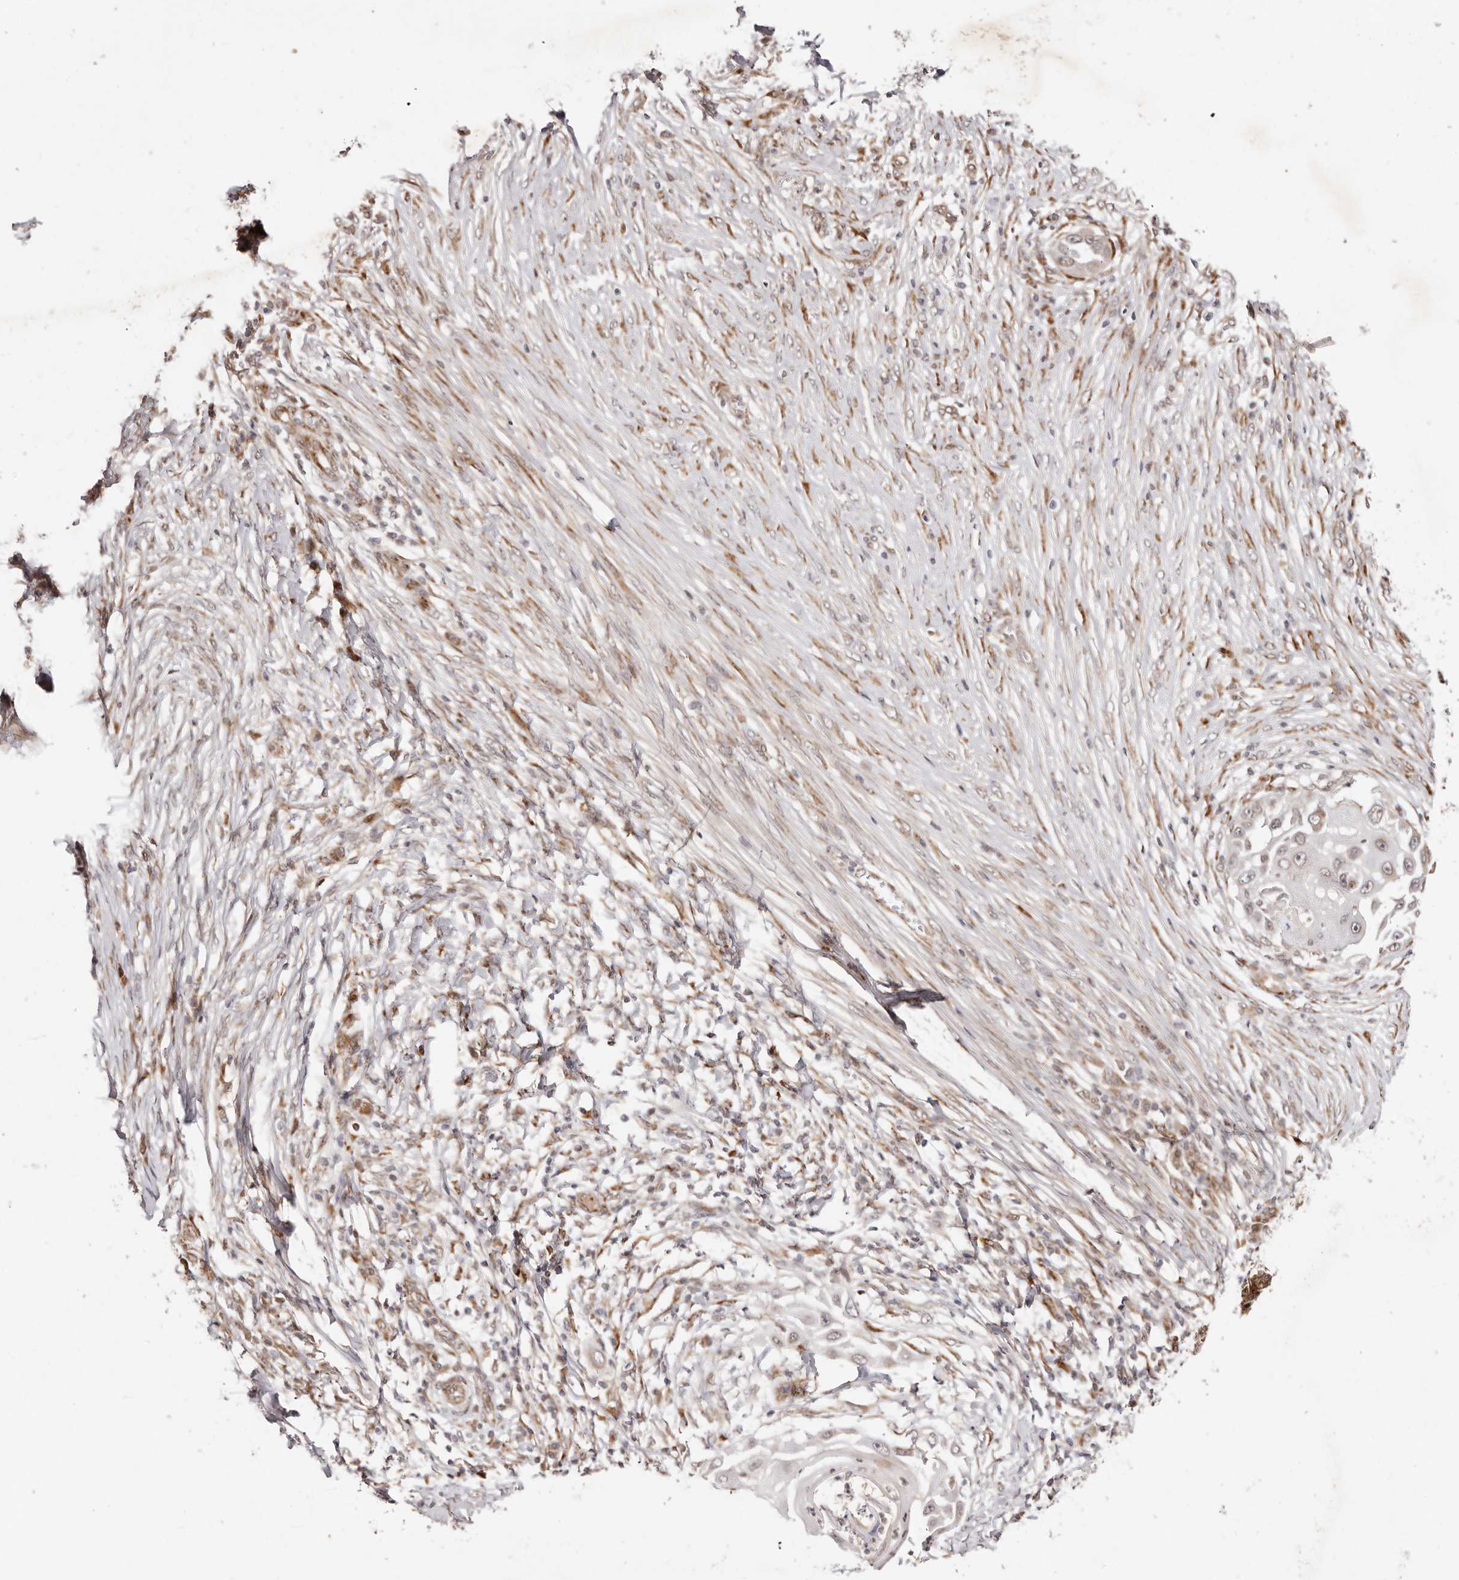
{"staining": {"intensity": "moderate", "quantity": "<25%", "location": "cytoplasmic/membranous"}, "tissue": "skin cancer", "cell_type": "Tumor cells", "image_type": "cancer", "snomed": [{"axis": "morphology", "description": "Squamous cell carcinoma, NOS"}, {"axis": "topography", "description": "Skin"}], "caption": "An image of skin cancer (squamous cell carcinoma) stained for a protein shows moderate cytoplasmic/membranous brown staining in tumor cells.", "gene": "BCL2L15", "patient": {"sex": "female", "age": 44}}